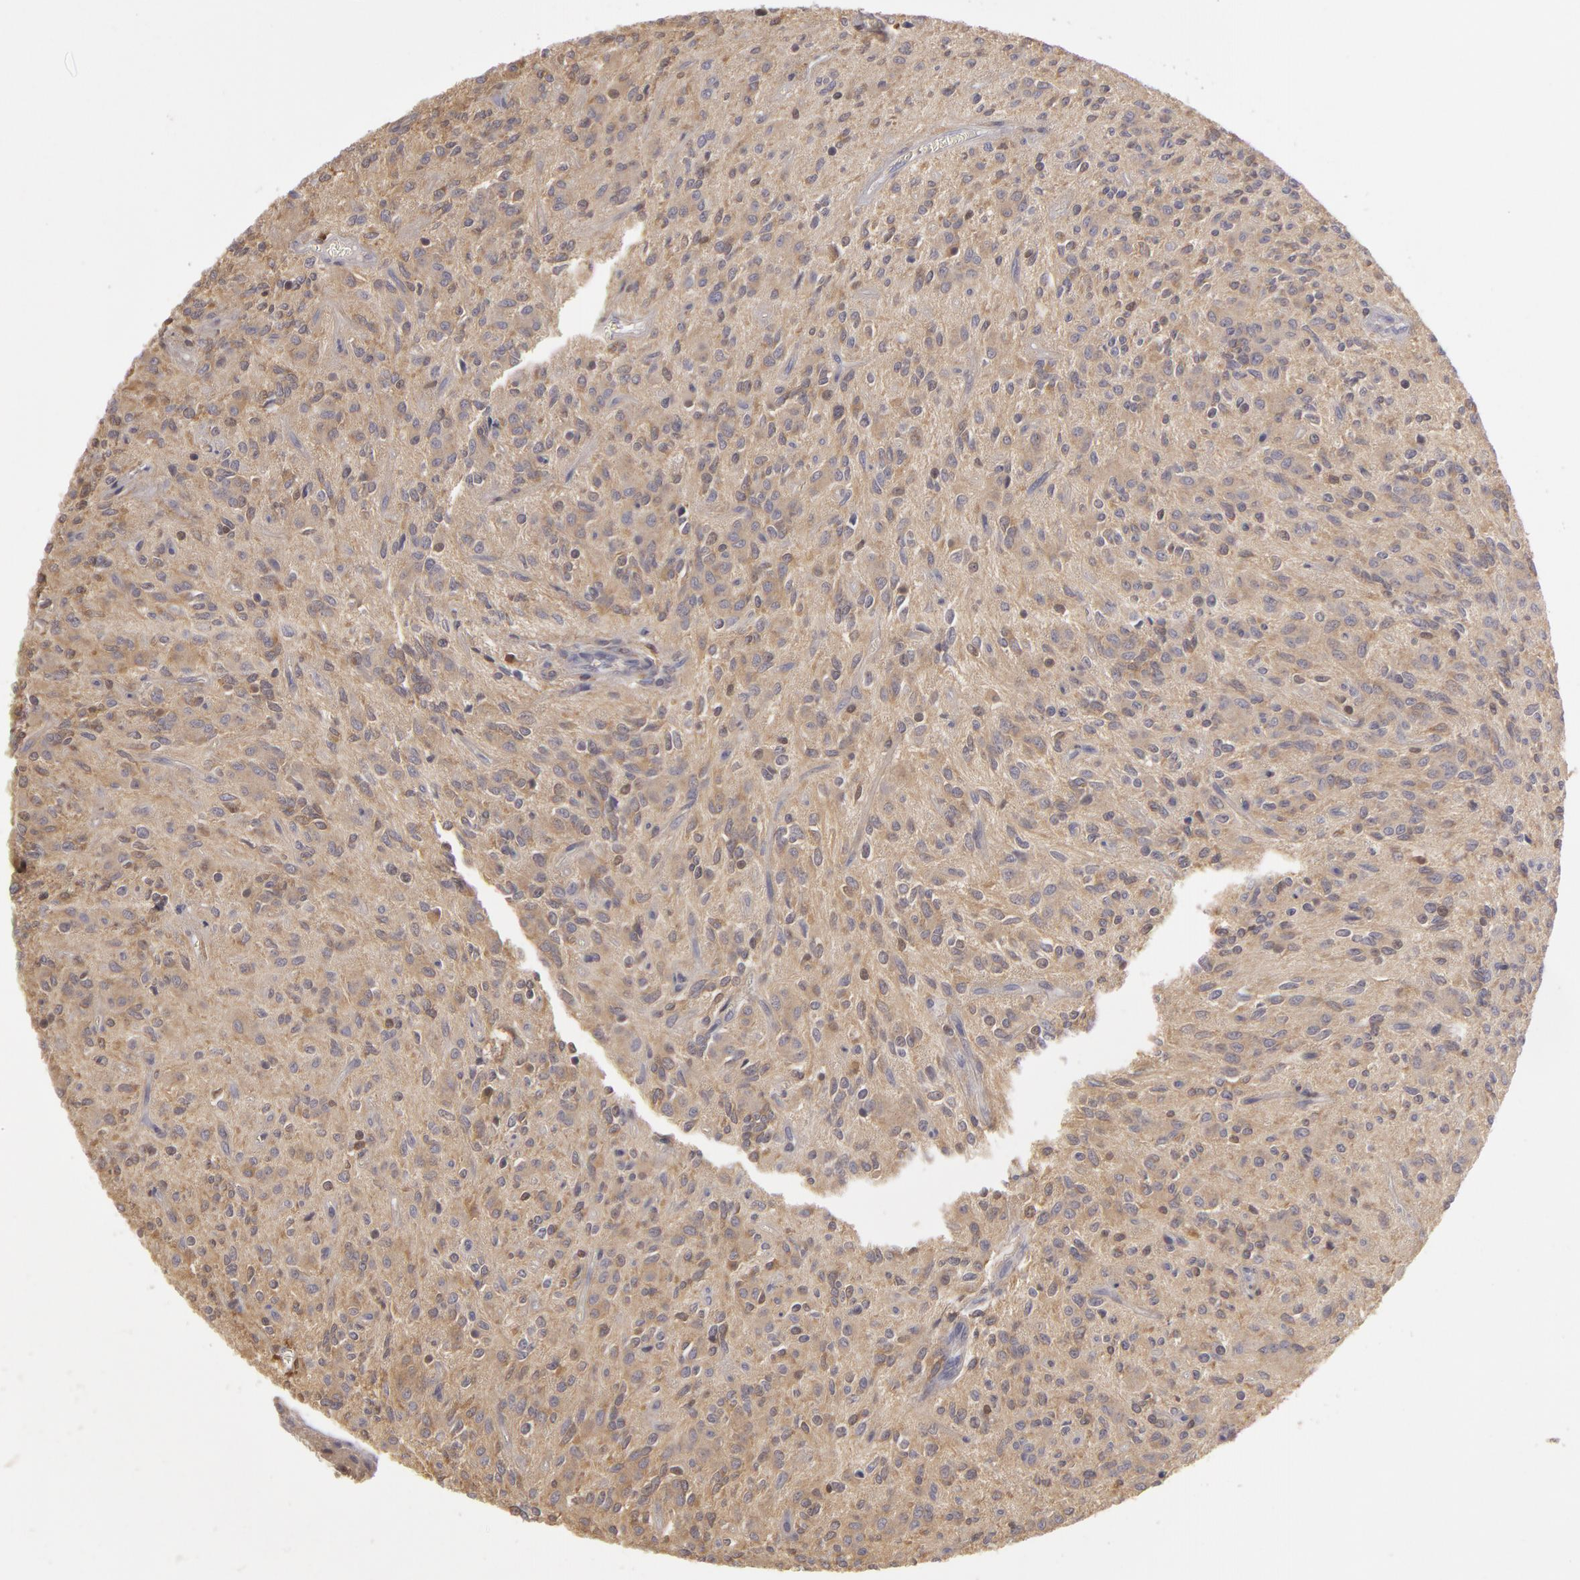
{"staining": {"intensity": "negative", "quantity": "none", "location": "none"}, "tissue": "glioma", "cell_type": "Tumor cells", "image_type": "cancer", "snomed": [{"axis": "morphology", "description": "Glioma, malignant, Low grade"}, {"axis": "topography", "description": "Brain"}], "caption": "A high-resolution histopathology image shows immunohistochemistry staining of glioma, which shows no significant positivity in tumor cells.", "gene": "GNPDA1", "patient": {"sex": "female", "age": 15}}